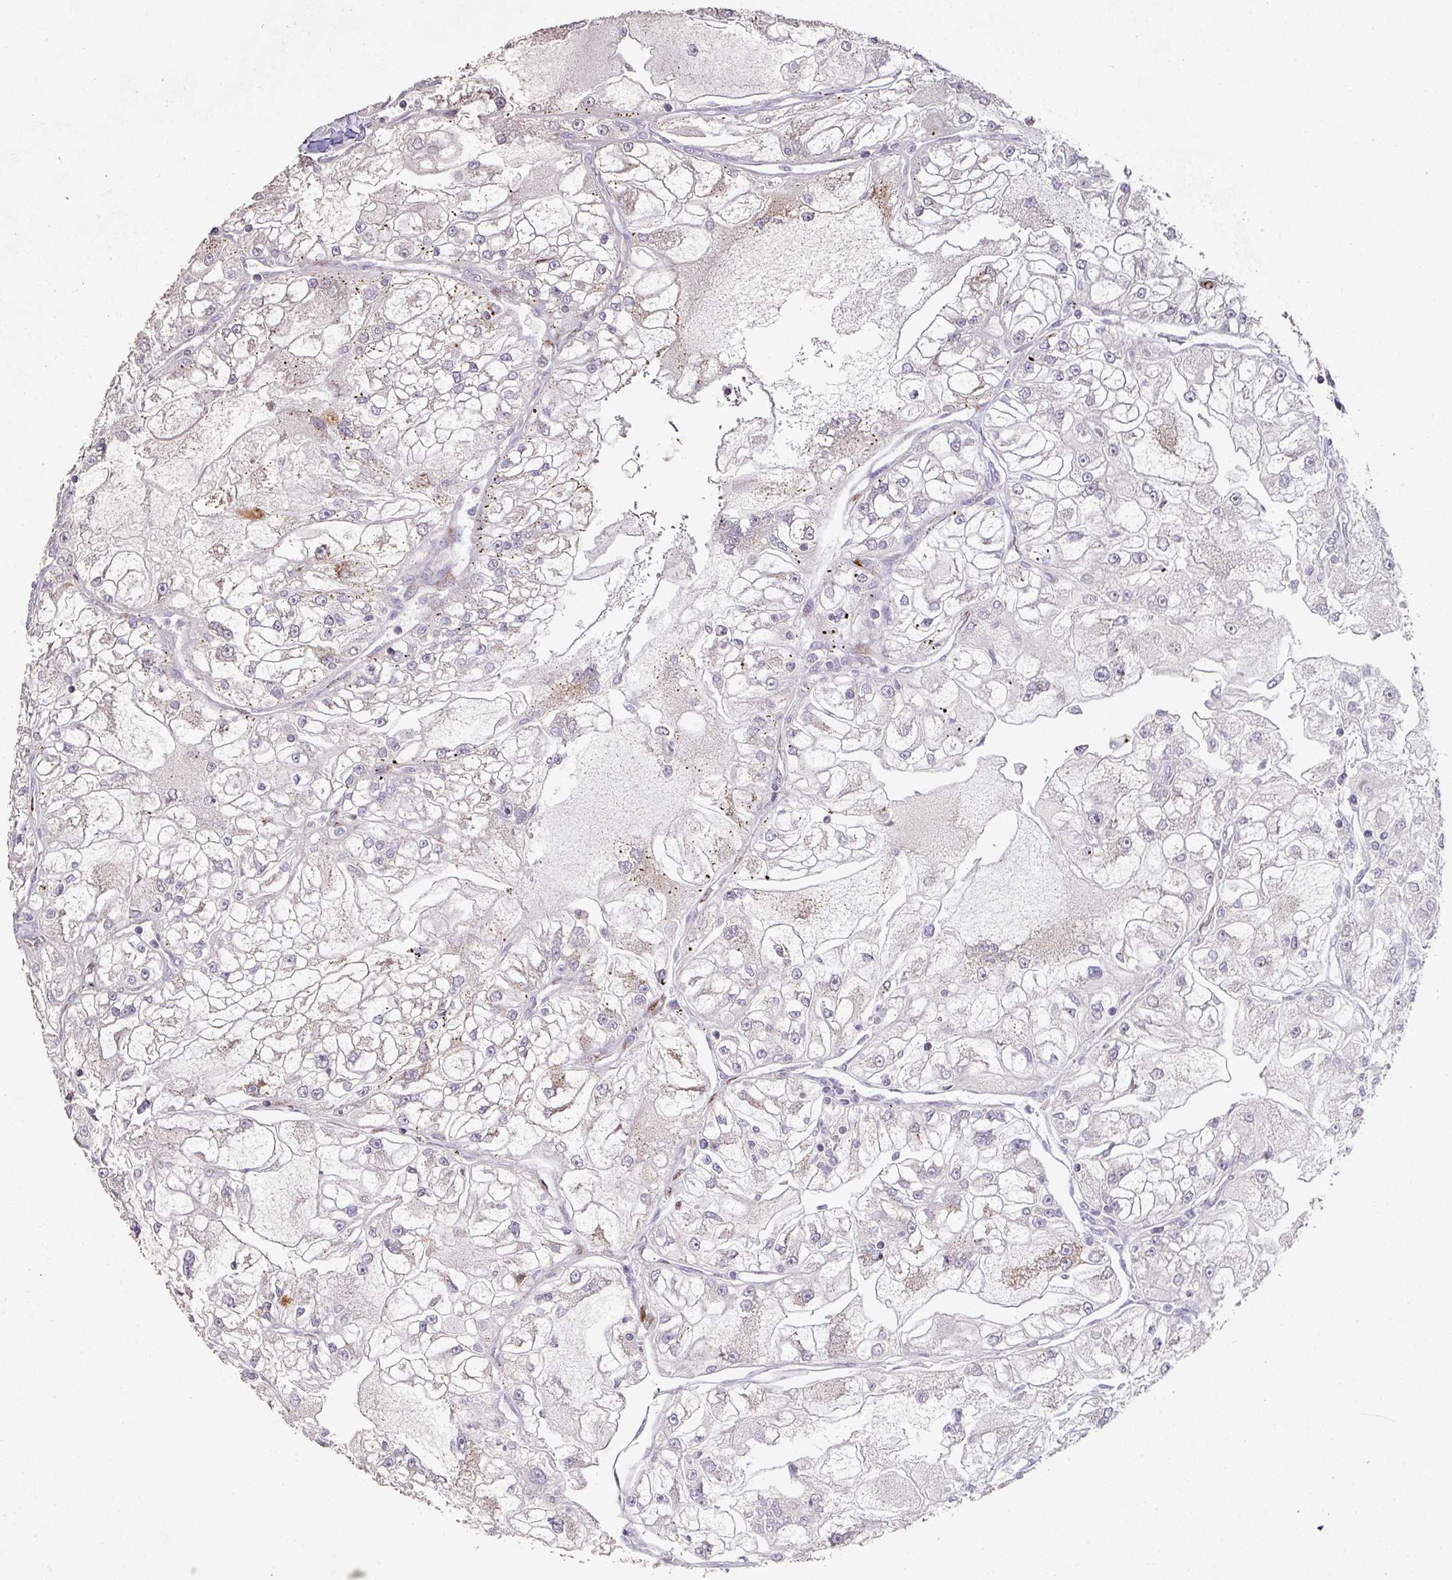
{"staining": {"intensity": "weak", "quantity": "<25%", "location": "cytoplasmic/membranous"}, "tissue": "renal cancer", "cell_type": "Tumor cells", "image_type": "cancer", "snomed": [{"axis": "morphology", "description": "Adenocarcinoma, NOS"}, {"axis": "topography", "description": "Kidney"}], "caption": "Tumor cells show no significant protein positivity in renal cancer.", "gene": "RPL23A", "patient": {"sex": "female", "age": 72}}